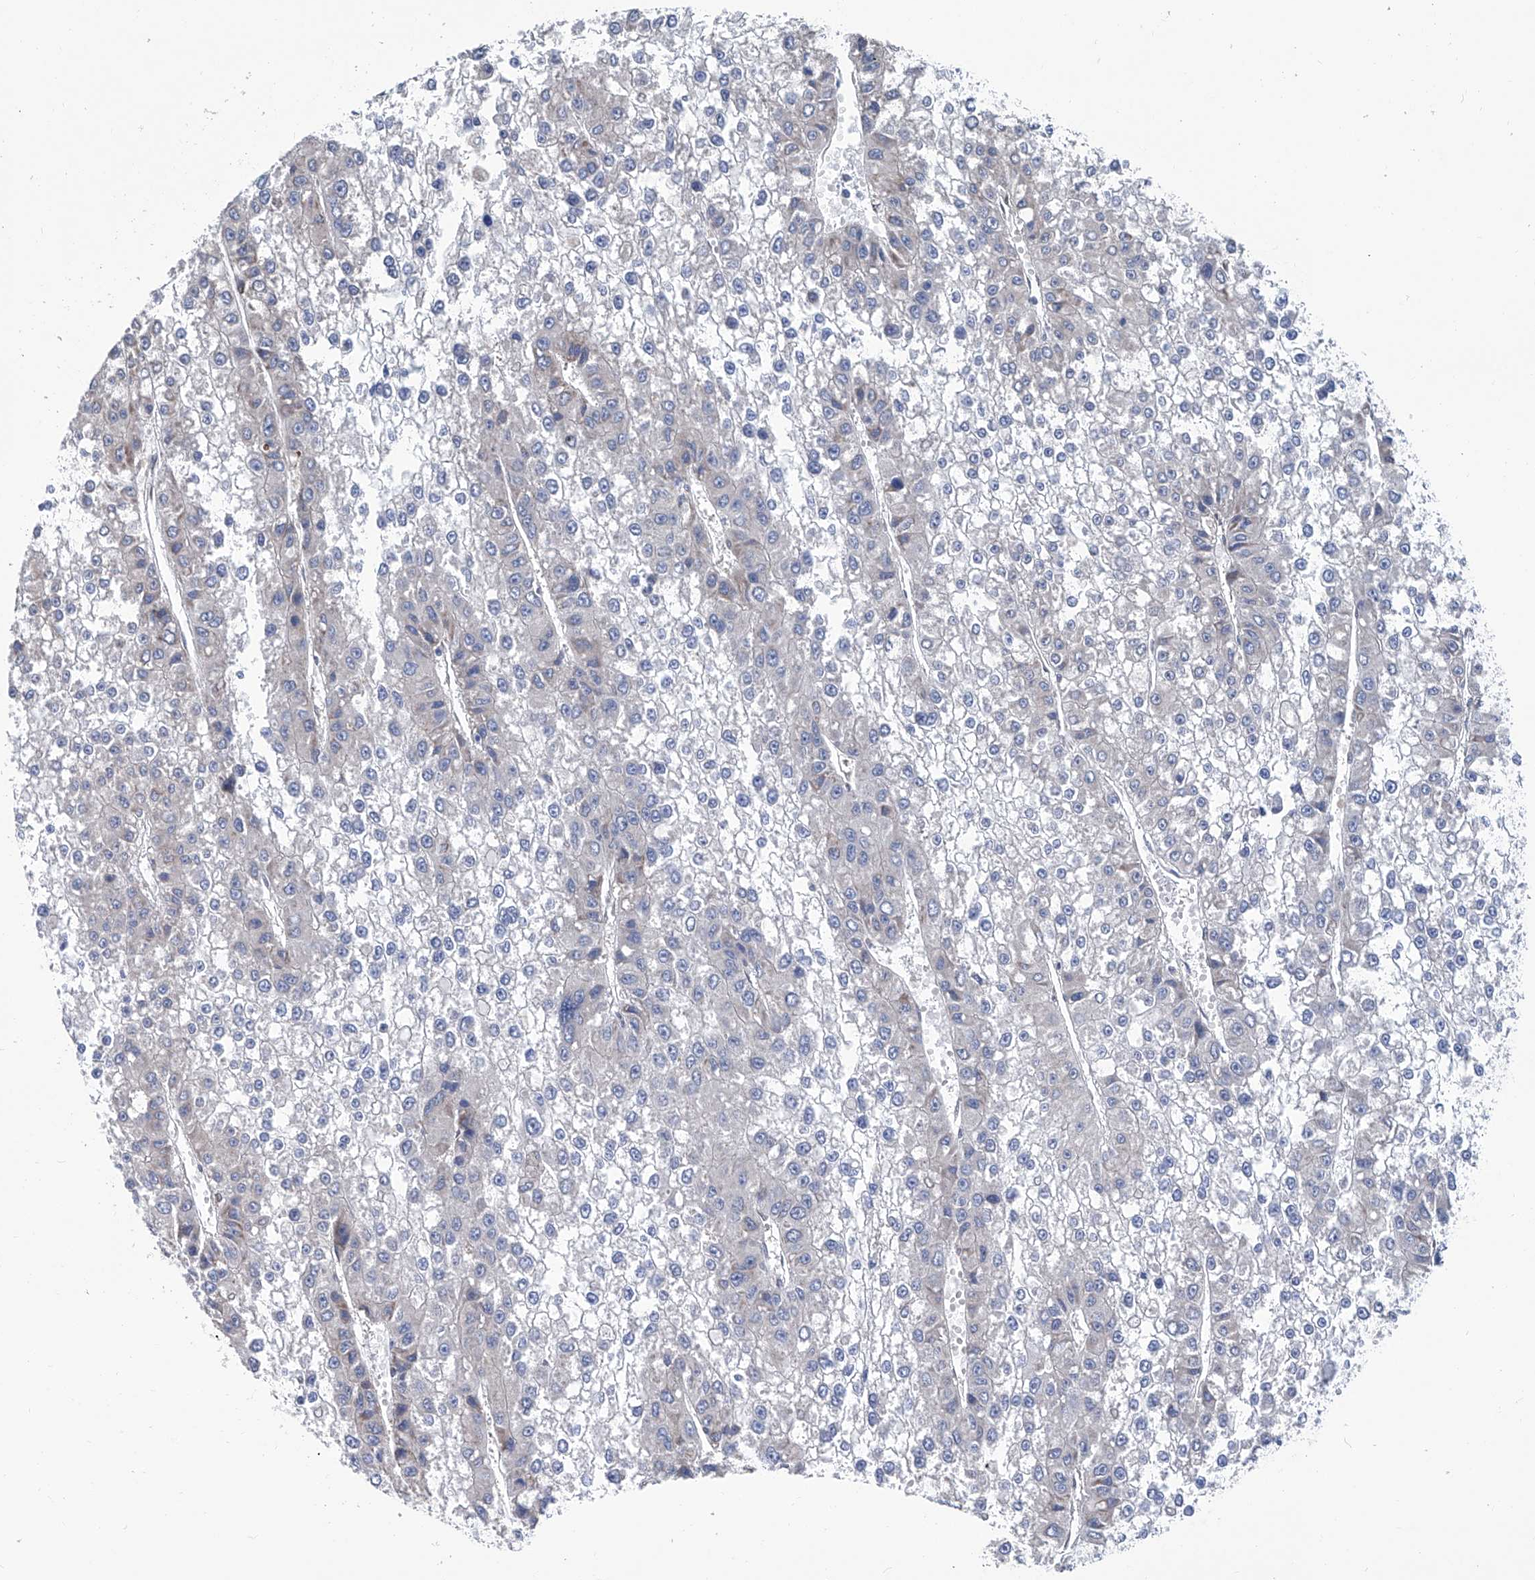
{"staining": {"intensity": "negative", "quantity": "none", "location": "none"}, "tissue": "liver cancer", "cell_type": "Tumor cells", "image_type": "cancer", "snomed": [{"axis": "morphology", "description": "Carcinoma, Hepatocellular, NOS"}, {"axis": "topography", "description": "Liver"}], "caption": "A photomicrograph of liver cancer stained for a protein displays no brown staining in tumor cells. (Brightfield microscopy of DAB (3,3'-diaminobenzidine) immunohistochemistry at high magnification).", "gene": "SMS", "patient": {"sex": "female", "age": 73}}